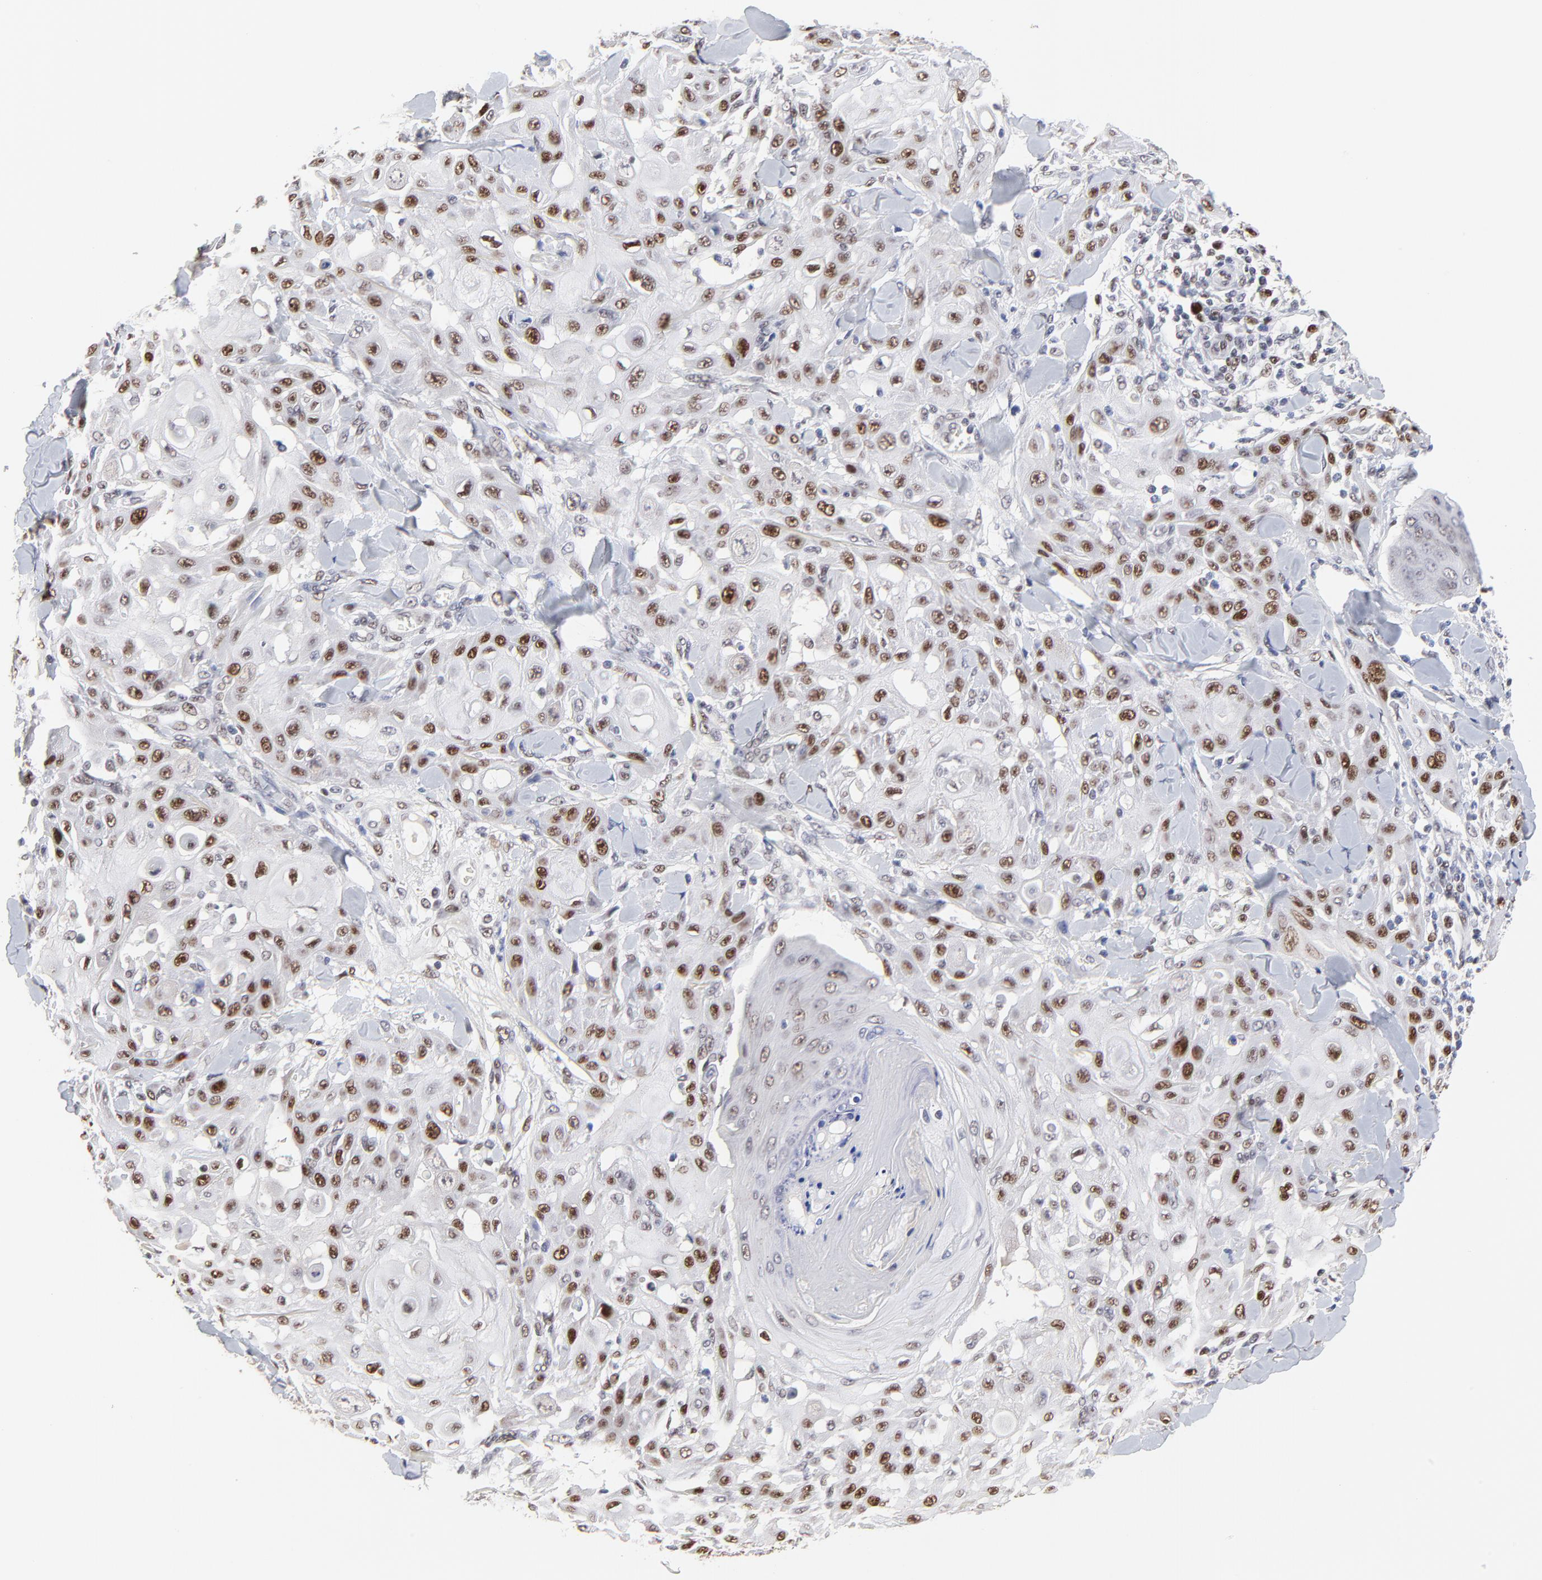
{"staining": {"intensity": "moderate", "quantity": ">75%", "location": "nuclear"}, "tissue": "skin cancer", "cell_type": "Tumor cells", "image_type": "cancer", "snomed": [{"axis": "morphology", "description": "Squamous cell carcinoma, NOS"}, {"axis": "topography", "description": "Skin"}], "caption": "Protein expression analysis of skin cancer shows moderate nuclear staining in approximately >75% of tumor cells. (Brightfield microscopy of DAB IHC at high magnification).", "gene": "OGFOD1", "patient": {"sex": "male", "age": 24}}